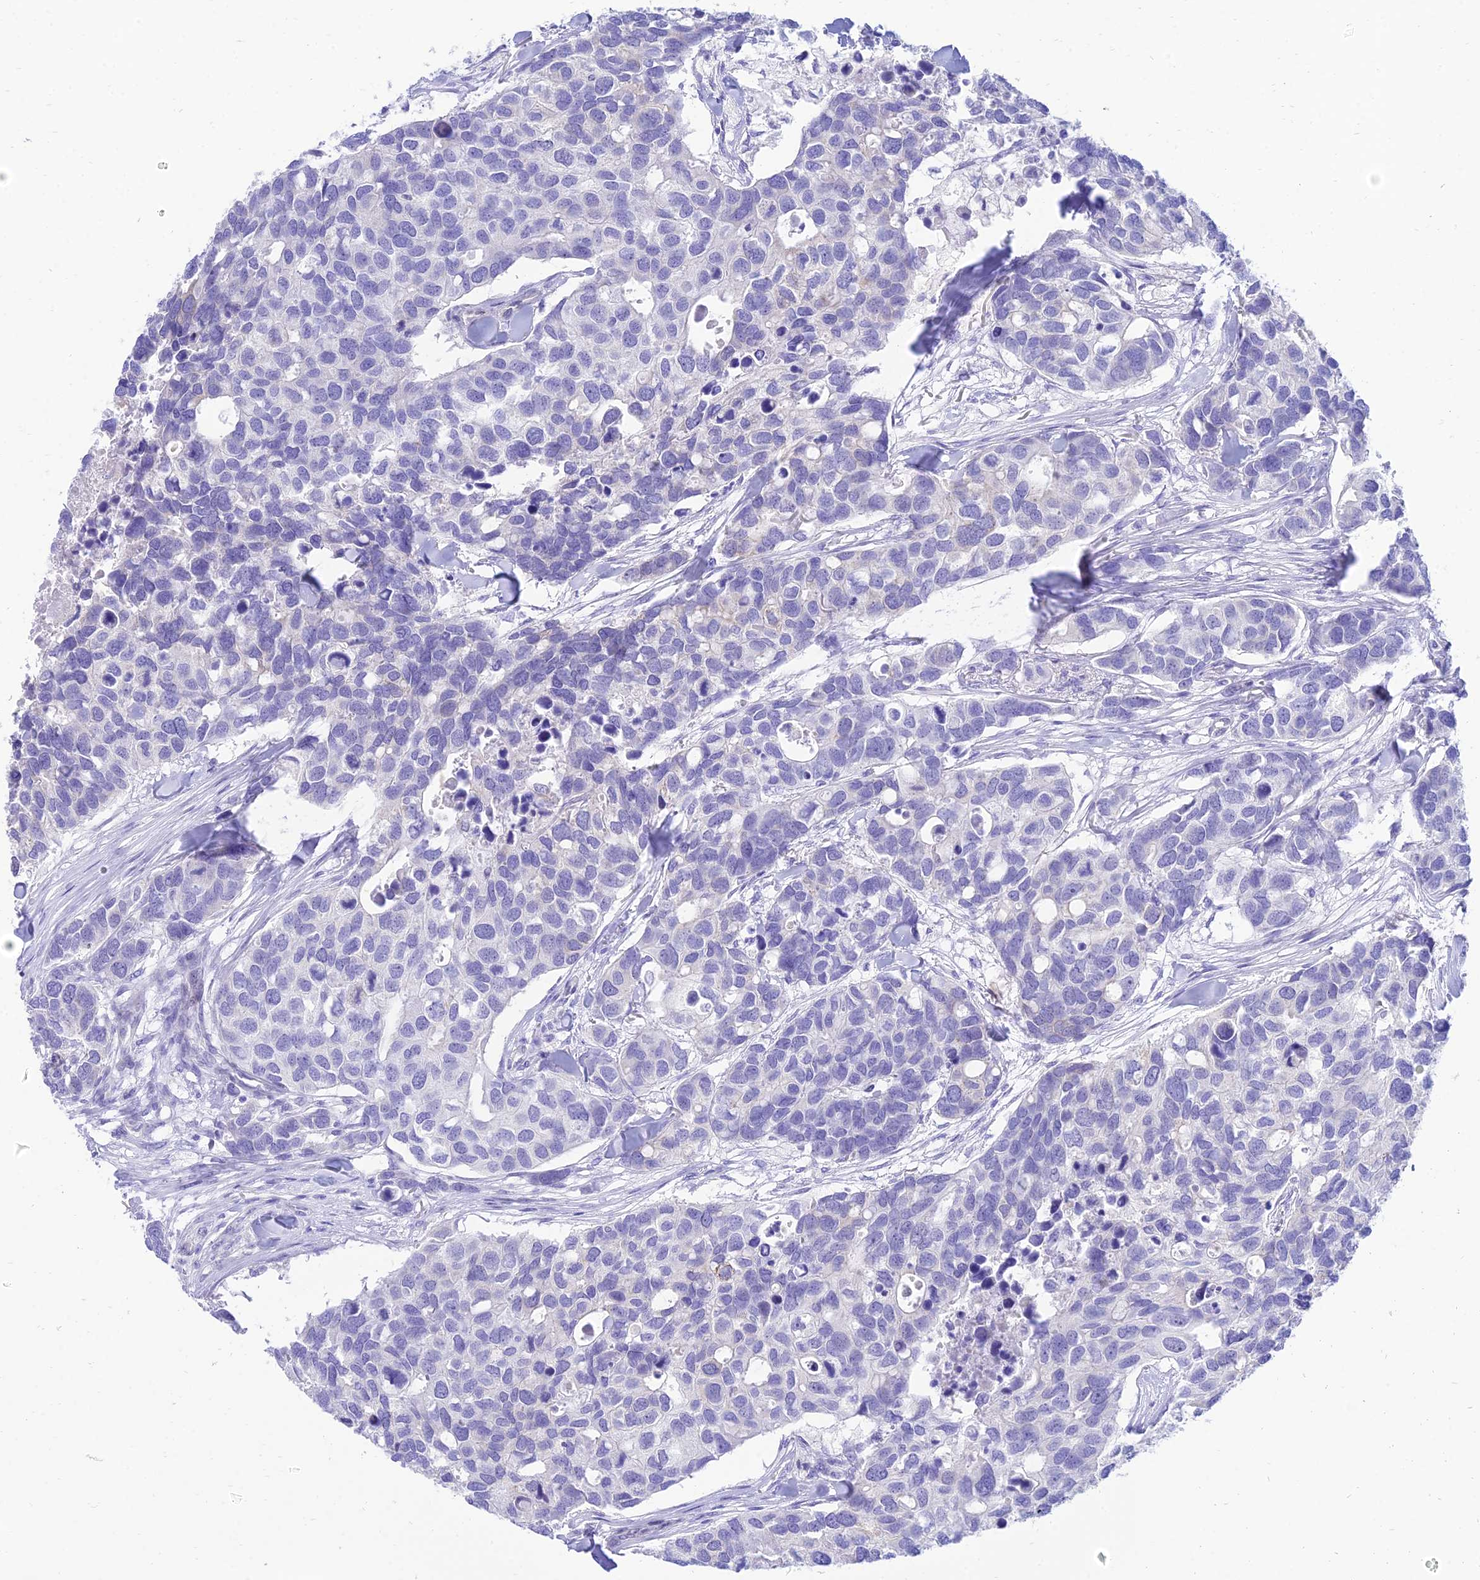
{"staining": {"intensity": "negative", "quantity": "none", "location": "none"}, "tissue": "breast cancer", "cell_type": "Tumor cells", "image_type": "cancer", "snomed": [{"axis": "morphology", "description": "Duct carcinoma"}, {"axis": "topography", "description": "Breast"}], "caption": "Tumor cells are negative for brown protein staining in breast cancer.", "gene": "TAC3", "patient": {"sex": "female", "age": 83}}